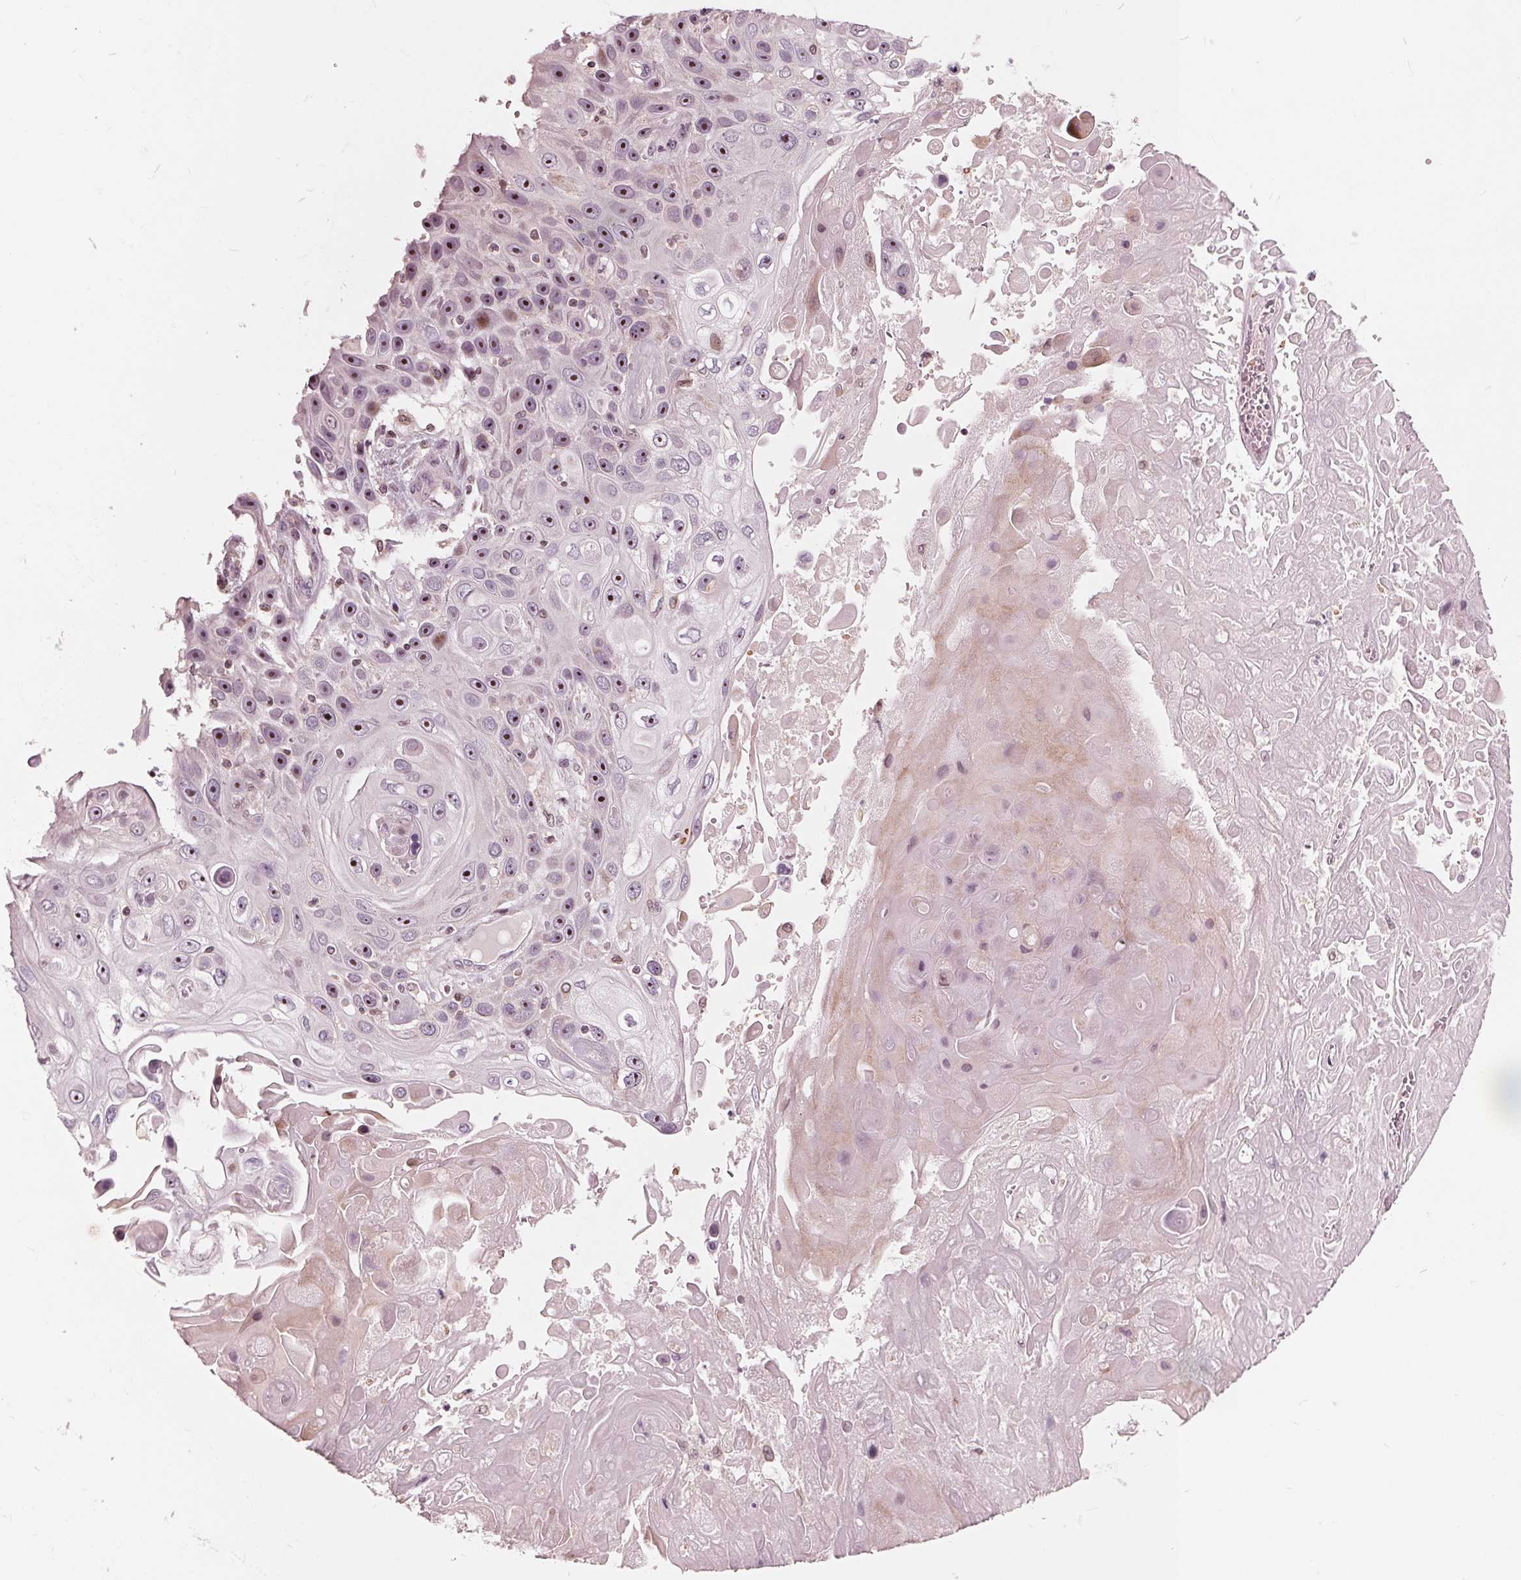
{"staining": {"intensity": "moderate", "quantity": "25%-75%", "location": "nuclear"}, "tissue": "skin cancer", "cell_type": "Tumor cells", "image_type": "cancer", "snomed": [{"axis": "morphology", "description": "Squamous cell carcinoma, NOS"}, {"axis": "topography", "description": "Skin"}], "caption": "Brown immunohistochemical staining in human squamous cell carcinoma (skin) demonstrates moderate nuclear positivity in approximately 25%-75% of tumor cells.", "gene": "NUP210", "patient": {"sex": "male", "age": 82}}